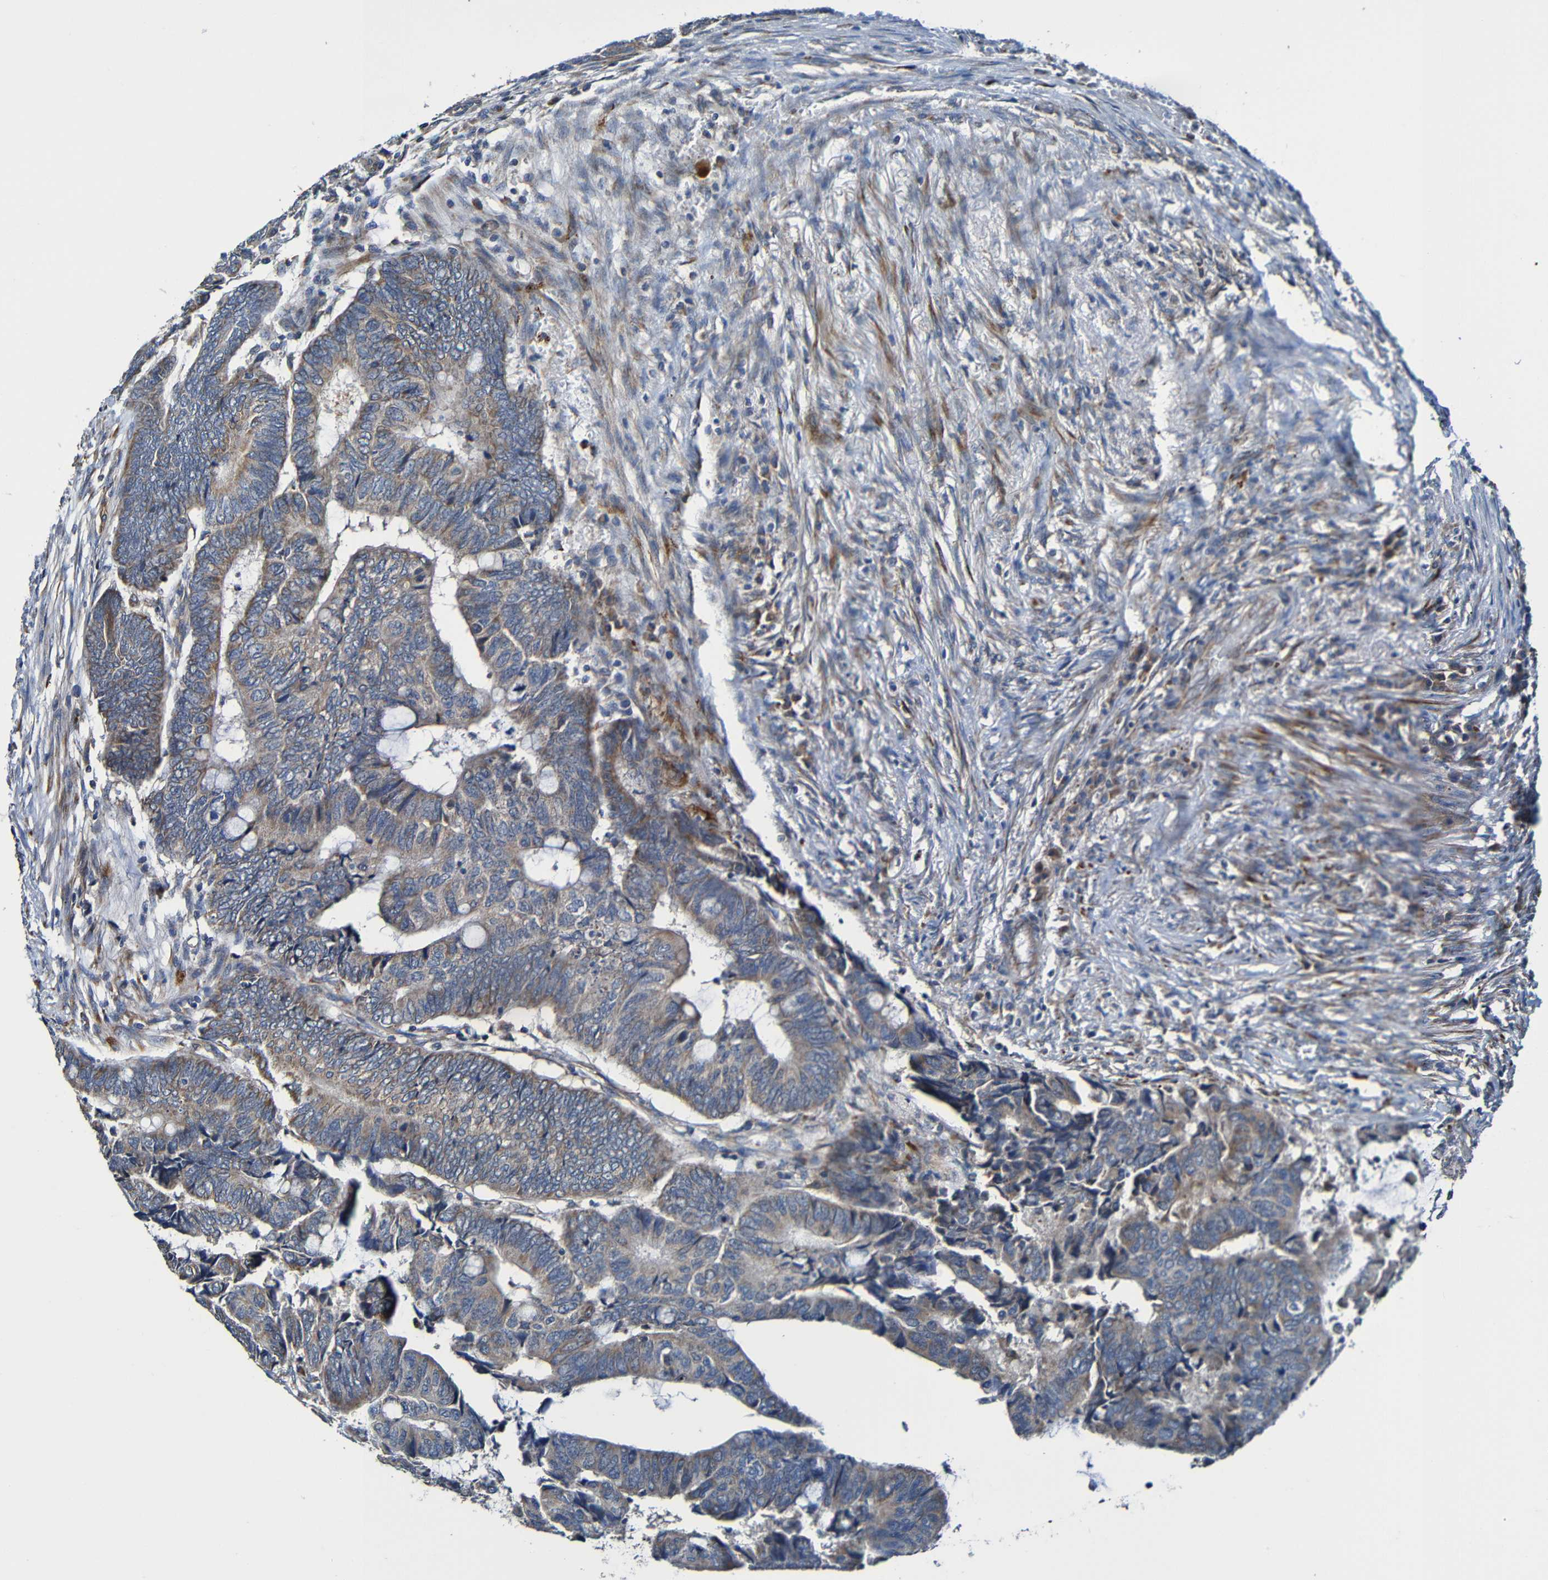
{"staining": {"intensity": "moderate", "quantity": ">75%", "location": "cytoplasmic/membranous"}, "tissue": "colorectal cancer", "cell_type": "Tumor cells", "image_type": "cancer", "snomed": [{"axis": "morphology", "description": "Normal tissue, NOS"}, {"axis": "morphology", "description": "Adenocarcinoma, NOS"}, {"axis": "topography", "description": "Rectum"}, {"axis": "topography", "description": "Peripheral nerve tissue"}], "caption": "Protein expression analysis of human colorectal adenocarcinoma reveals moderate cytoplasmic/membranous positivity in about >75% of tumor cells. (DAB (3,3'-diaminobenzidine) IHC with brightfield microscopy, high magnification).", "gene": "ADAM15", "patient": {"sex": "male", "age": 92}}